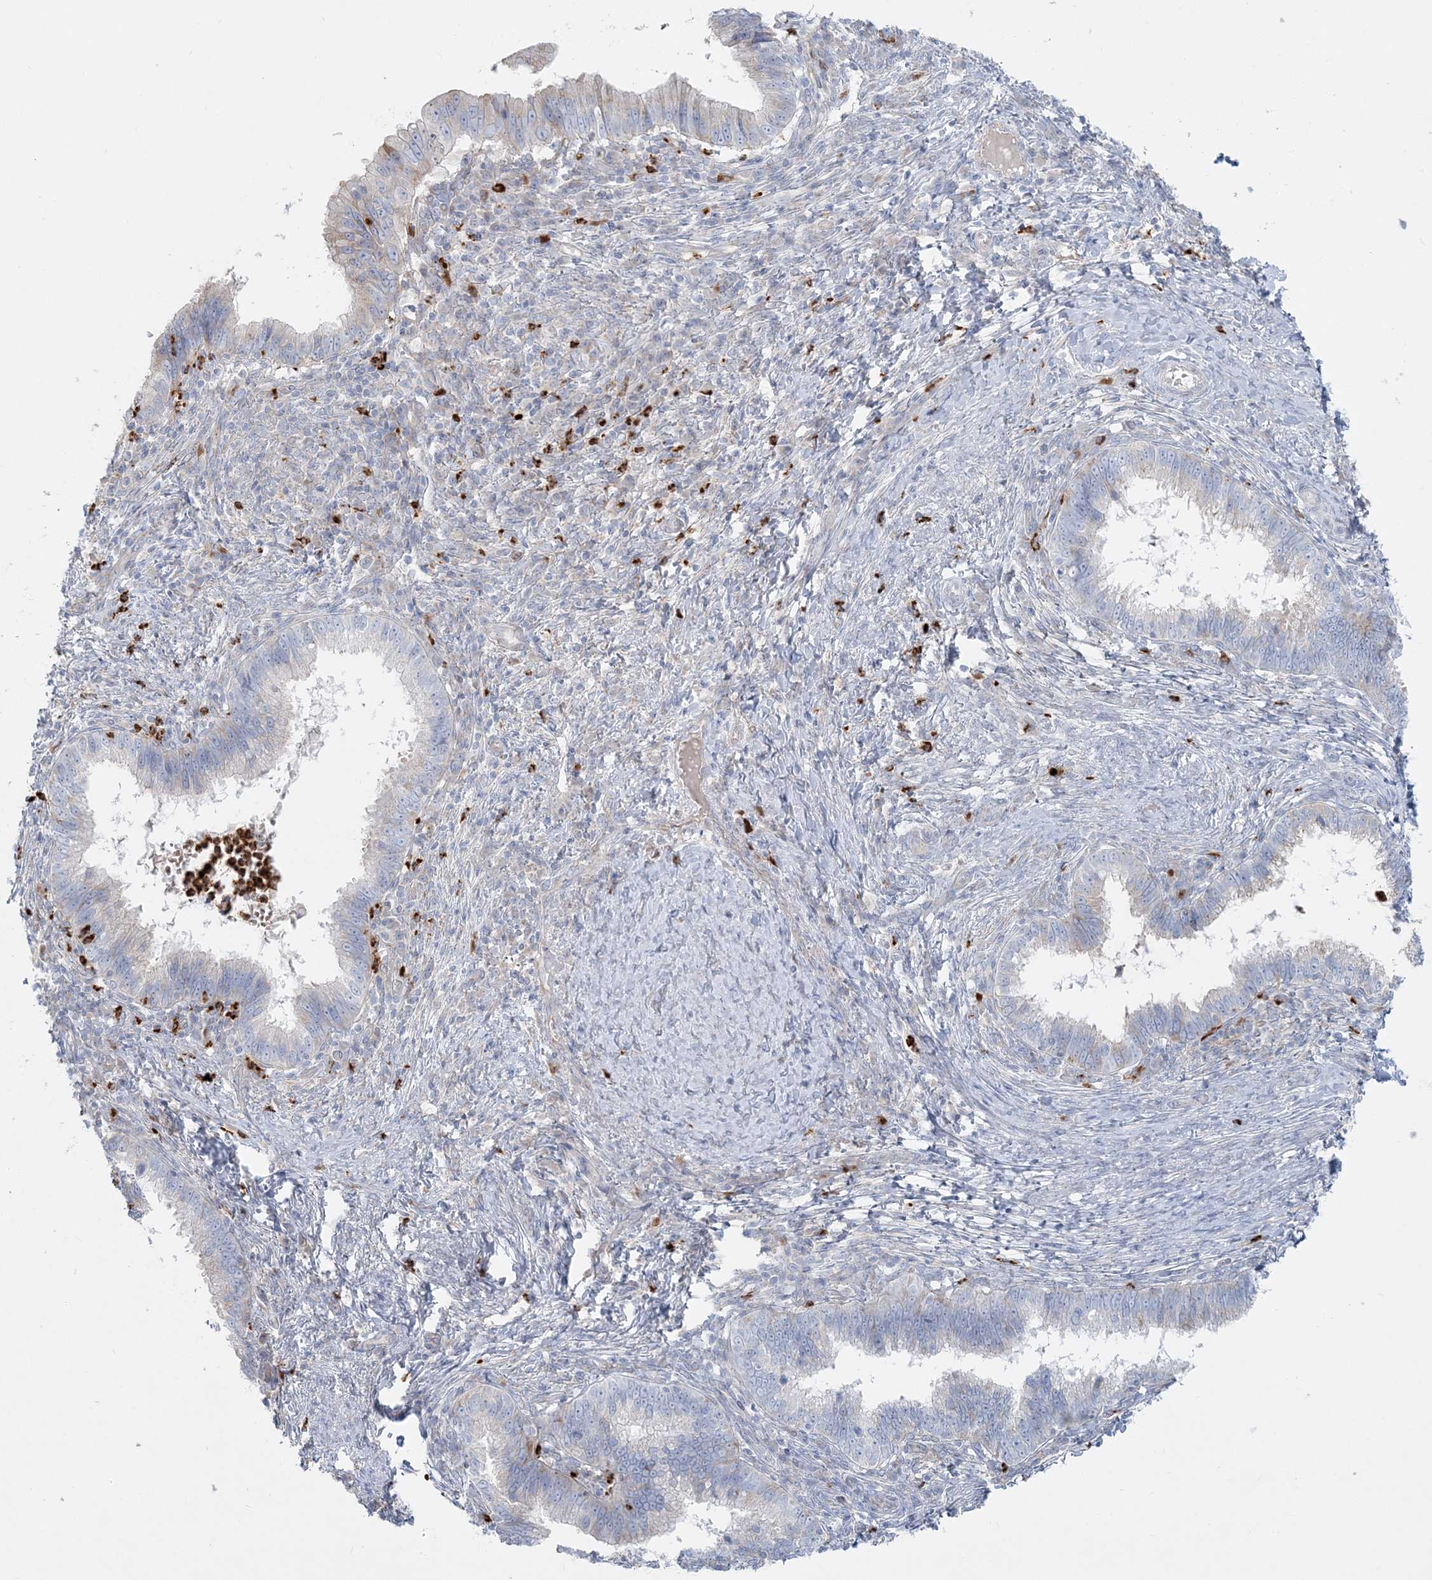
{"staining": {"intensity": "negative", "quantity": "none", "location": "none"}, "tissue": "cervical cancer", "cell_type": "Tumor cells", "image_type": "cancer", "snomed": [{"axis": "morphology", "description": "Adenocarcinoma, NOS"}, {"axis": "topography", "description": "Cervix"}], "caption": "DAB immunohistochemical staining of human cervical cancer (adenocarcinoma) shows no significant positivity in tumor cells.", "gene": "CCNJ", "patient": {"sex": "female", "age": 36}}